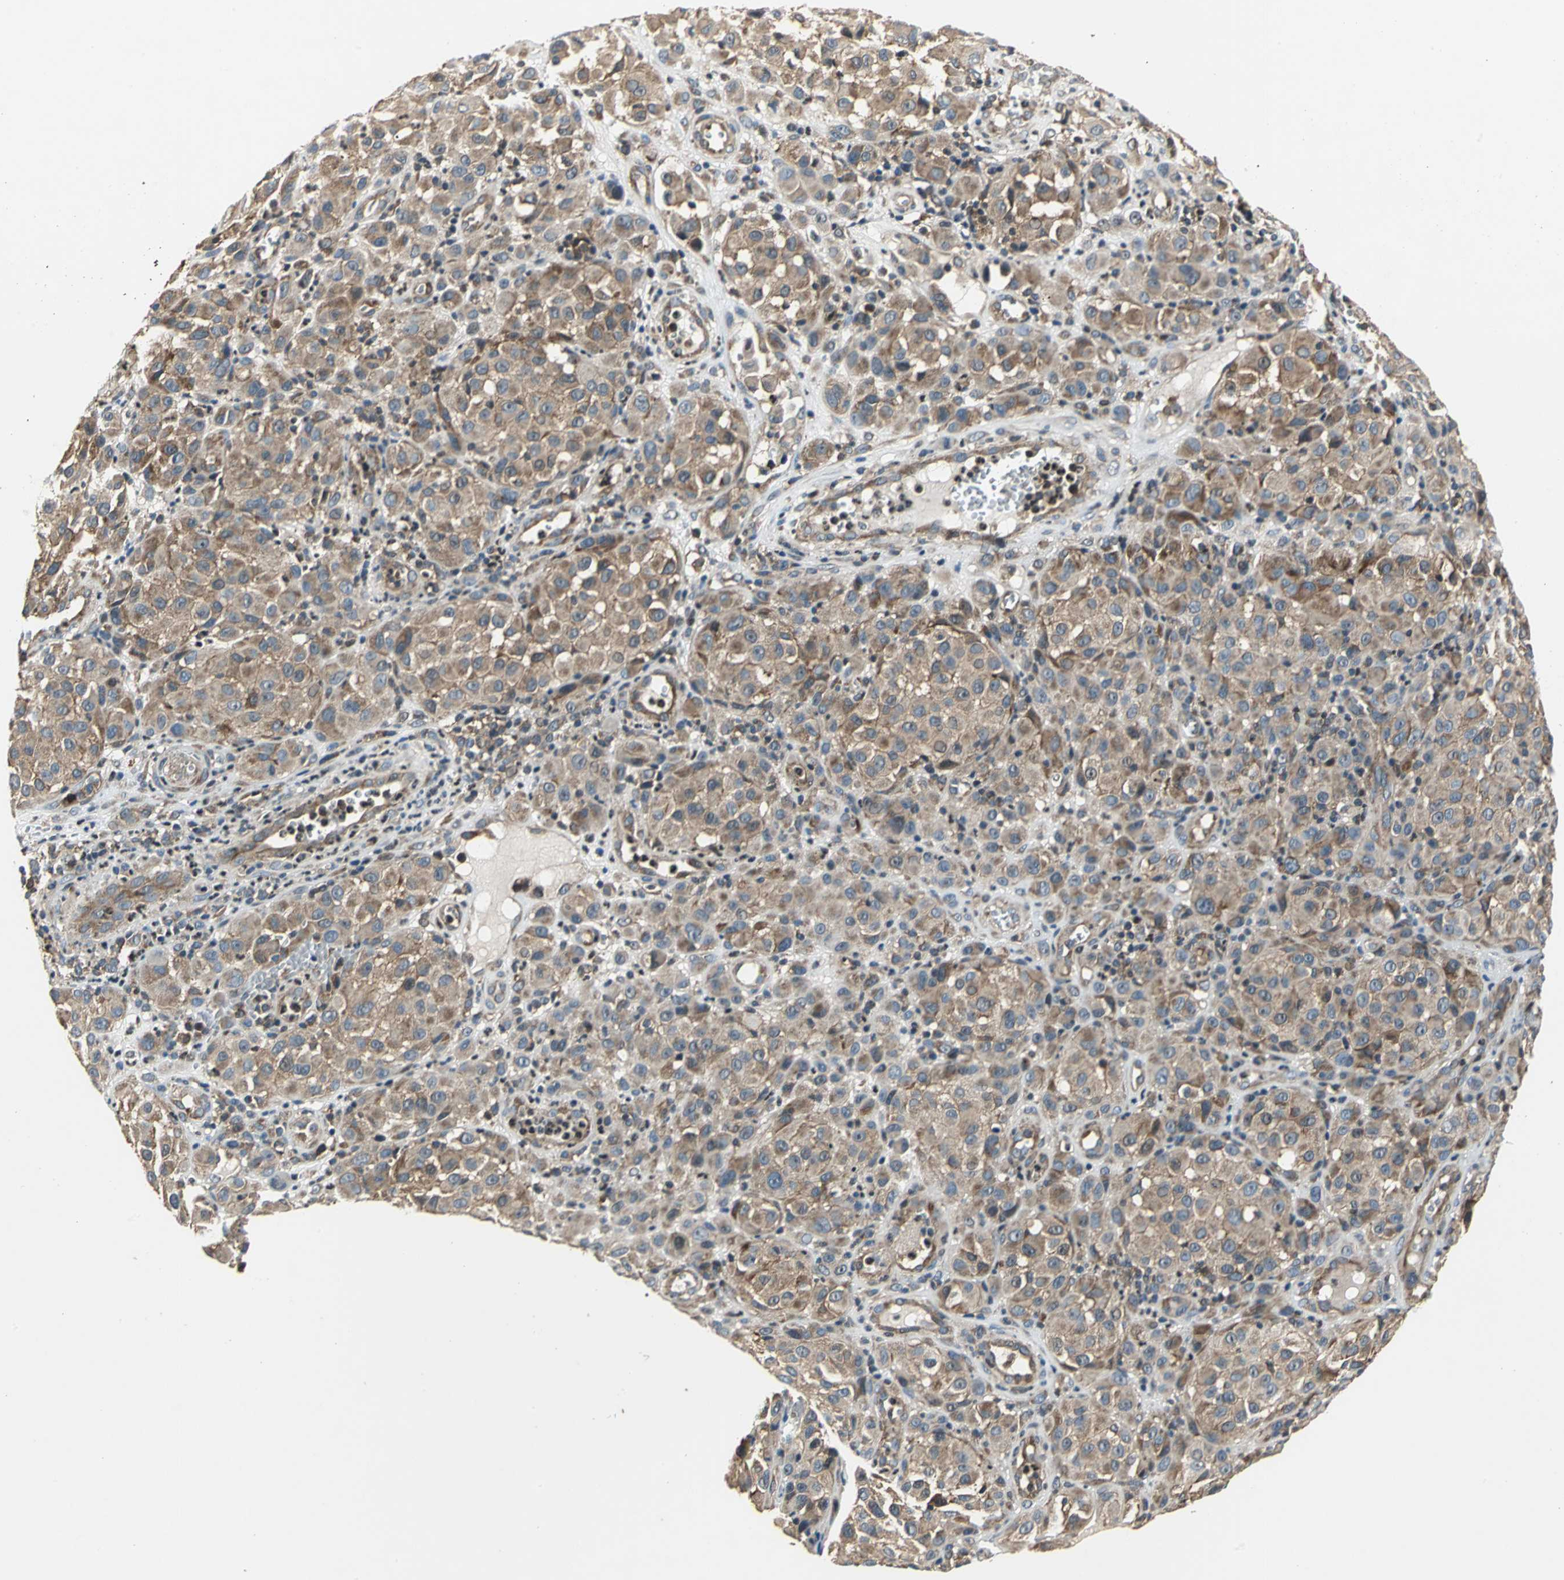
{"staining": {"intensity": "weak", "quantity": ">75%", "location": "cytoplasmic/membranous"}, "tissue": "melanoma", "cell_type": "Tumor cells", "image_type": "cancer", "snomed": [{"axis": "morphology", "description": "Malignant melanoma, NOS"}, {"axis": "topography", "description": "Skin"}], "caption": "Human malignant melanoma stained with a brown dye shows weak cytoplasmic/membranous positive staining in about >75% of tumor cells.", "gene": "EIF2B2", "patient": {"sex": "female", "age": 21}}